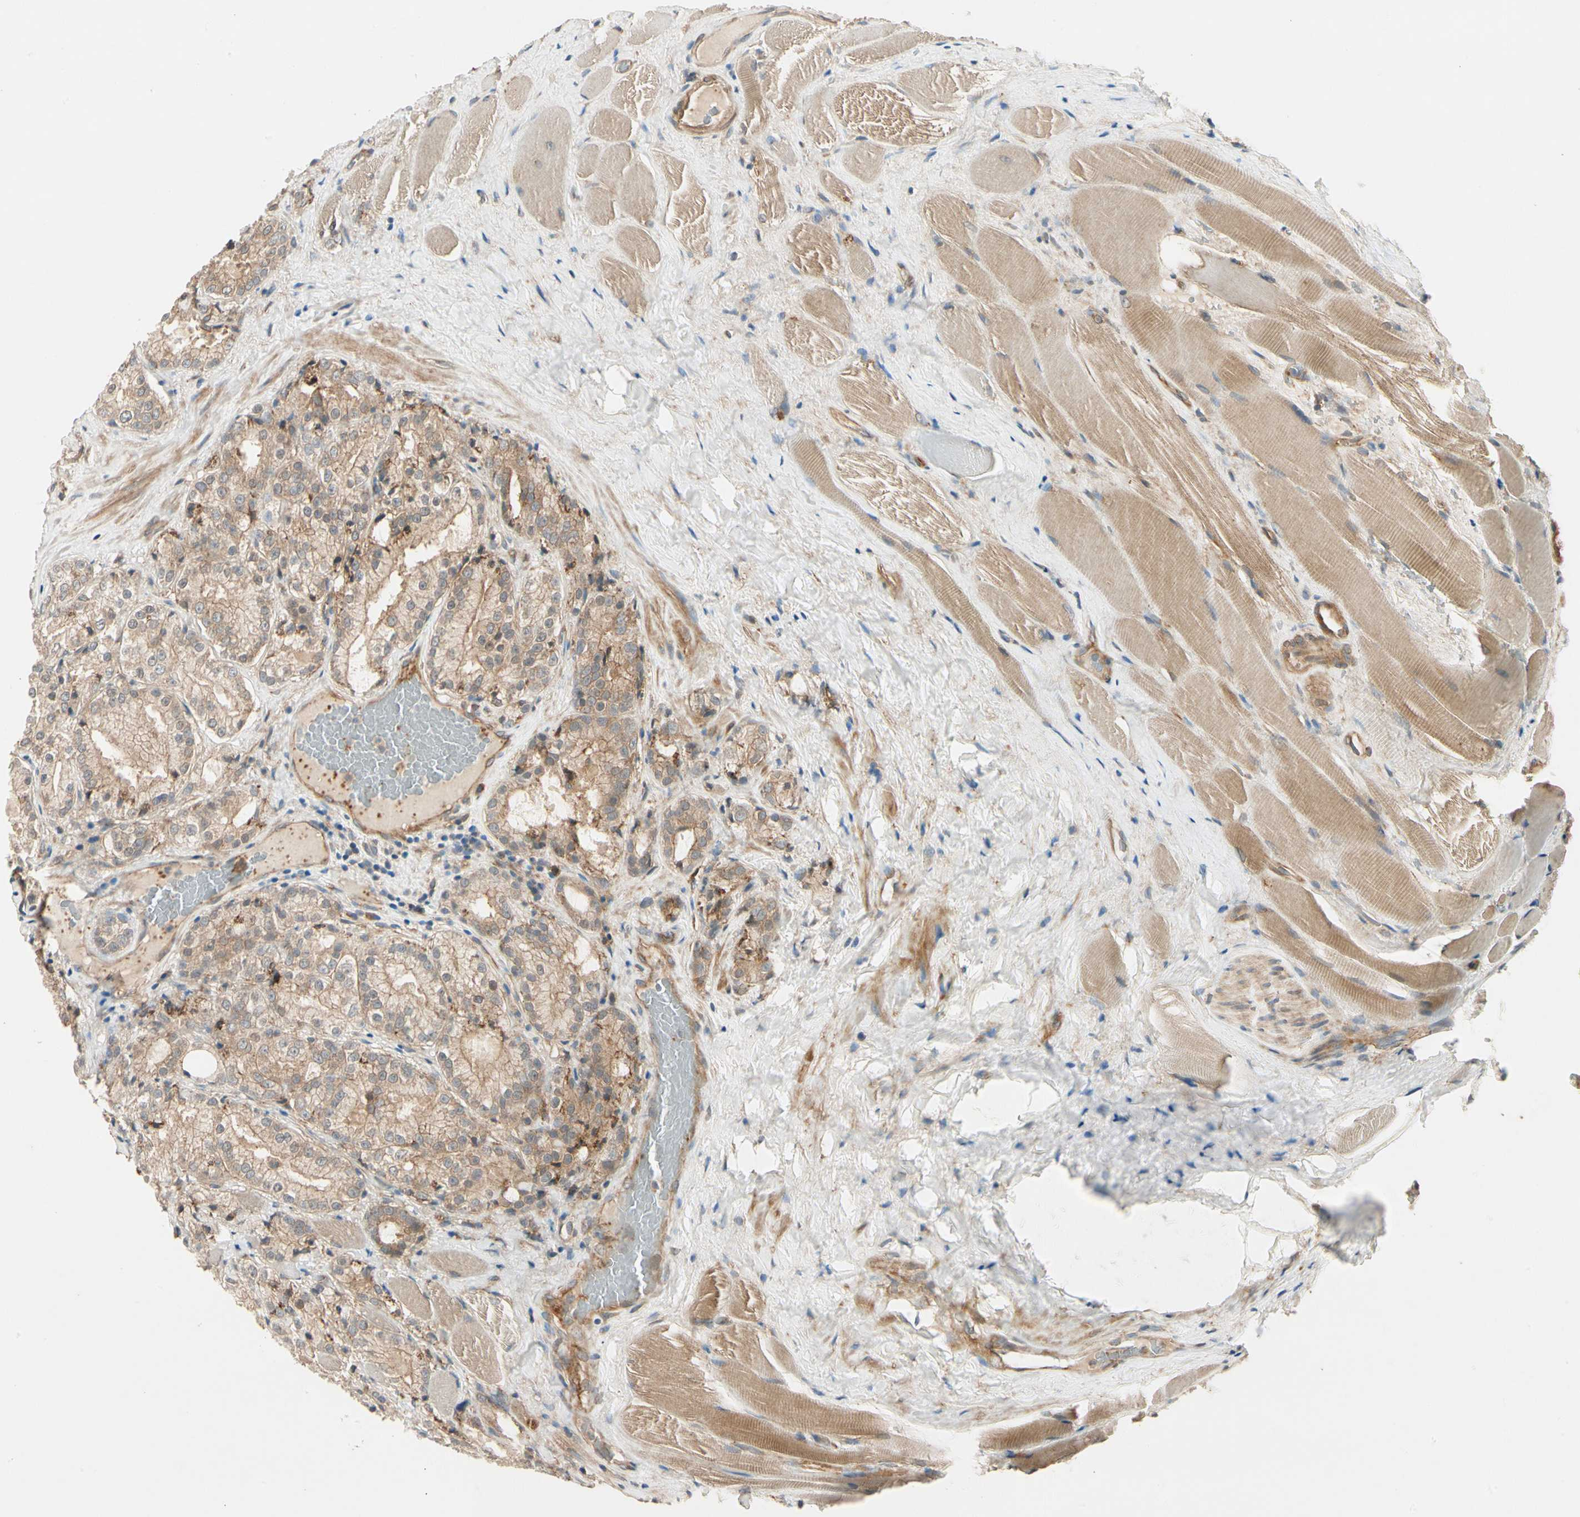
{"staining": {"intensity": "weak", "quantity": ">75%", "location": "cytoplasmic/membranous"}, "tissue": "prostate cancer", "cell_type": "Tumor cells", "image_type": "cancer", "snomed": [{"axis": "morphology", "description": "Adenocarcinoma, High grade"}, {"axis": "topography", "description": "Prostate"}], "caption": "Prostate high-grade adenocarcinoma stained for a protein reveals weak cytoplasmic/membranous positivity in tumor cells.", "gene": "ROCK2", "patient": {"sex": "male", "age": 73}}